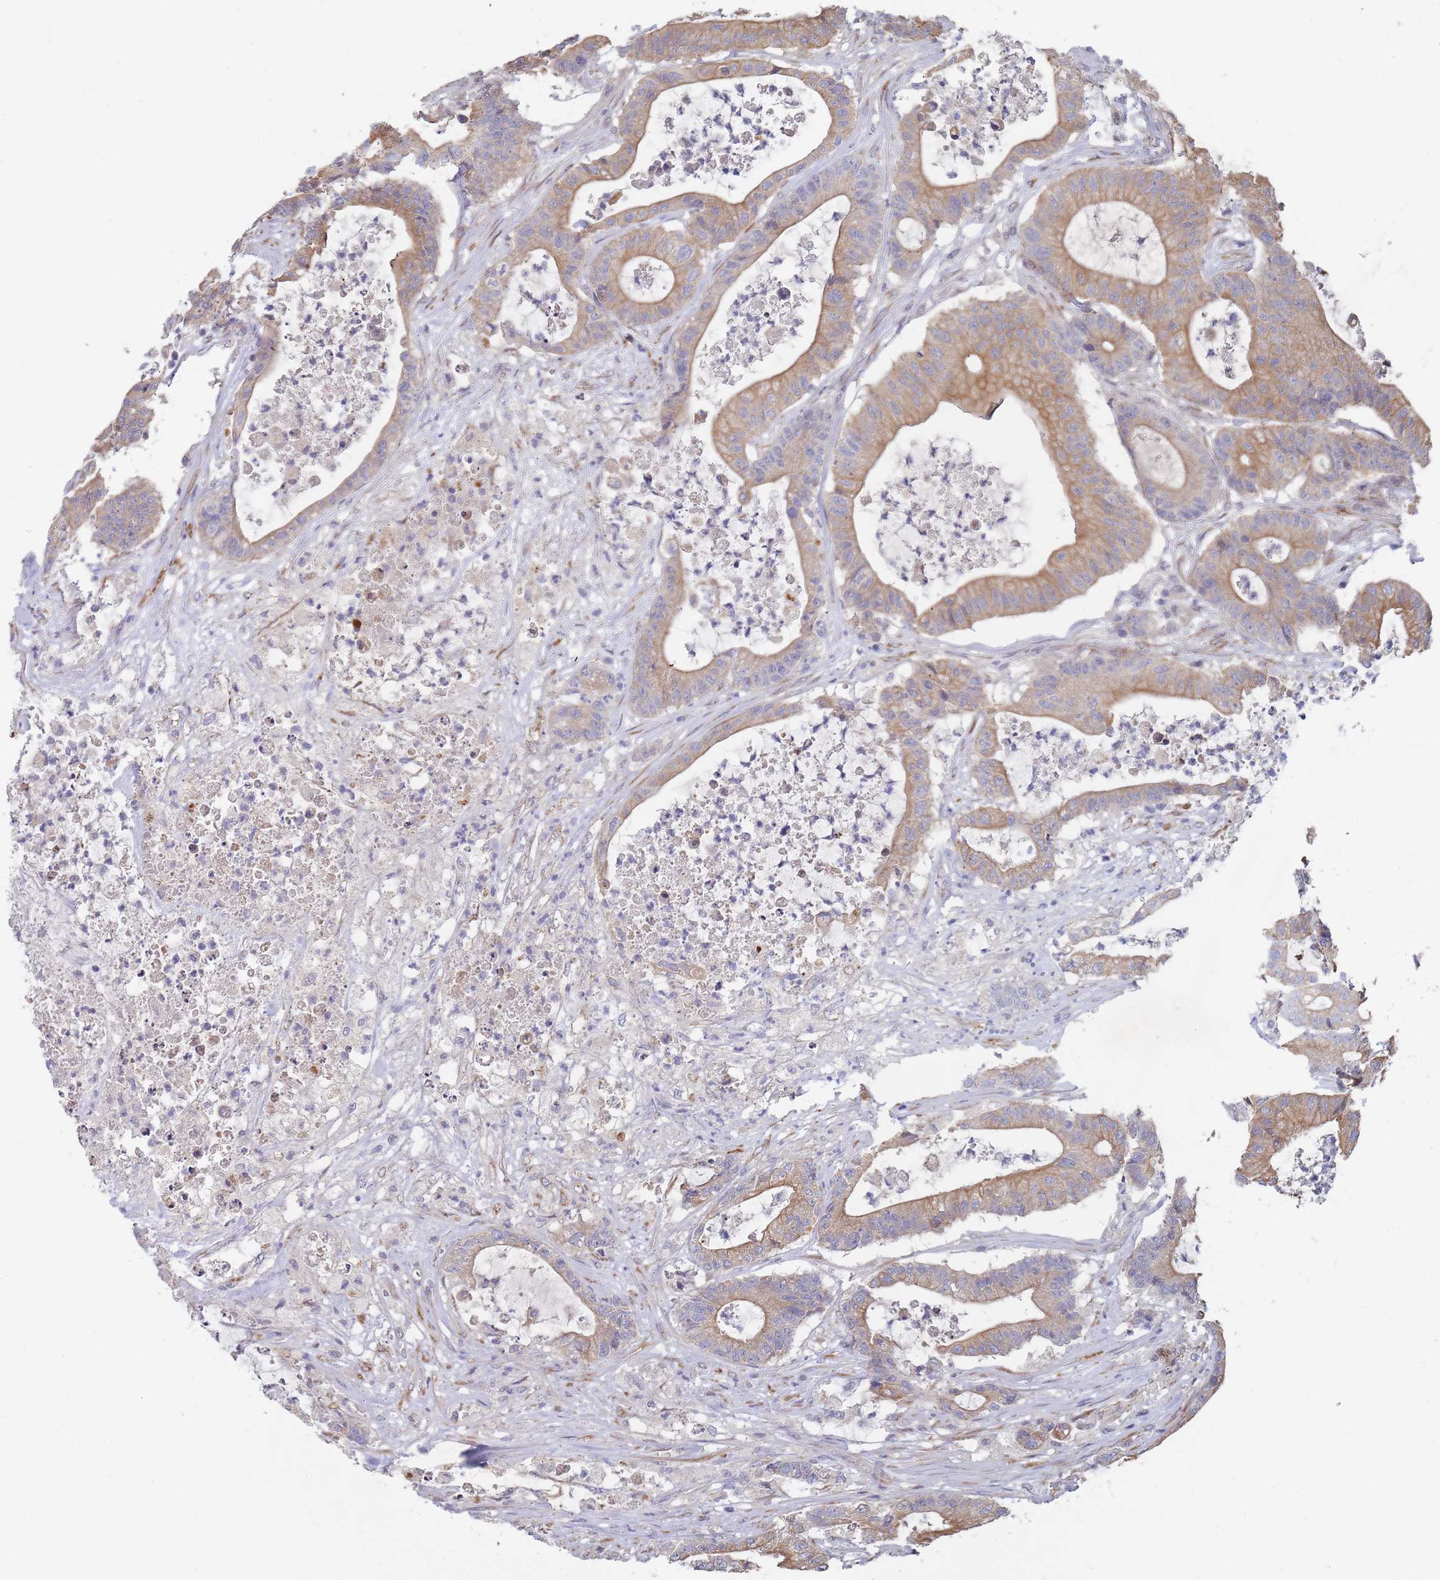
{"staining": {"intensity": "moderate", "quantity": "25%-75%", "location": "cytoplasmic/membranous"}, "tissue": "colorectal cancer", "cell_type": "Tumor cells", "image_type": "cancer", "snomed": [{"axis": "morphology", "description": "Adenocarcinoma, NOS"}, {"axis": "topography", "description": "Colon"}], "caption": "Colorectal cancer (adenocarcinoma) stained with DAB (3,3'-diaminobenzidine) IHC demonstrates medium levels of moderate cytoplasmic/membranous positivity in about 25%-75% of tumor cells. (IHC, brightfield microscopy, high magnification).", "gene": "SLC35F5", "patient": {"sex": "female", "age": 84}}